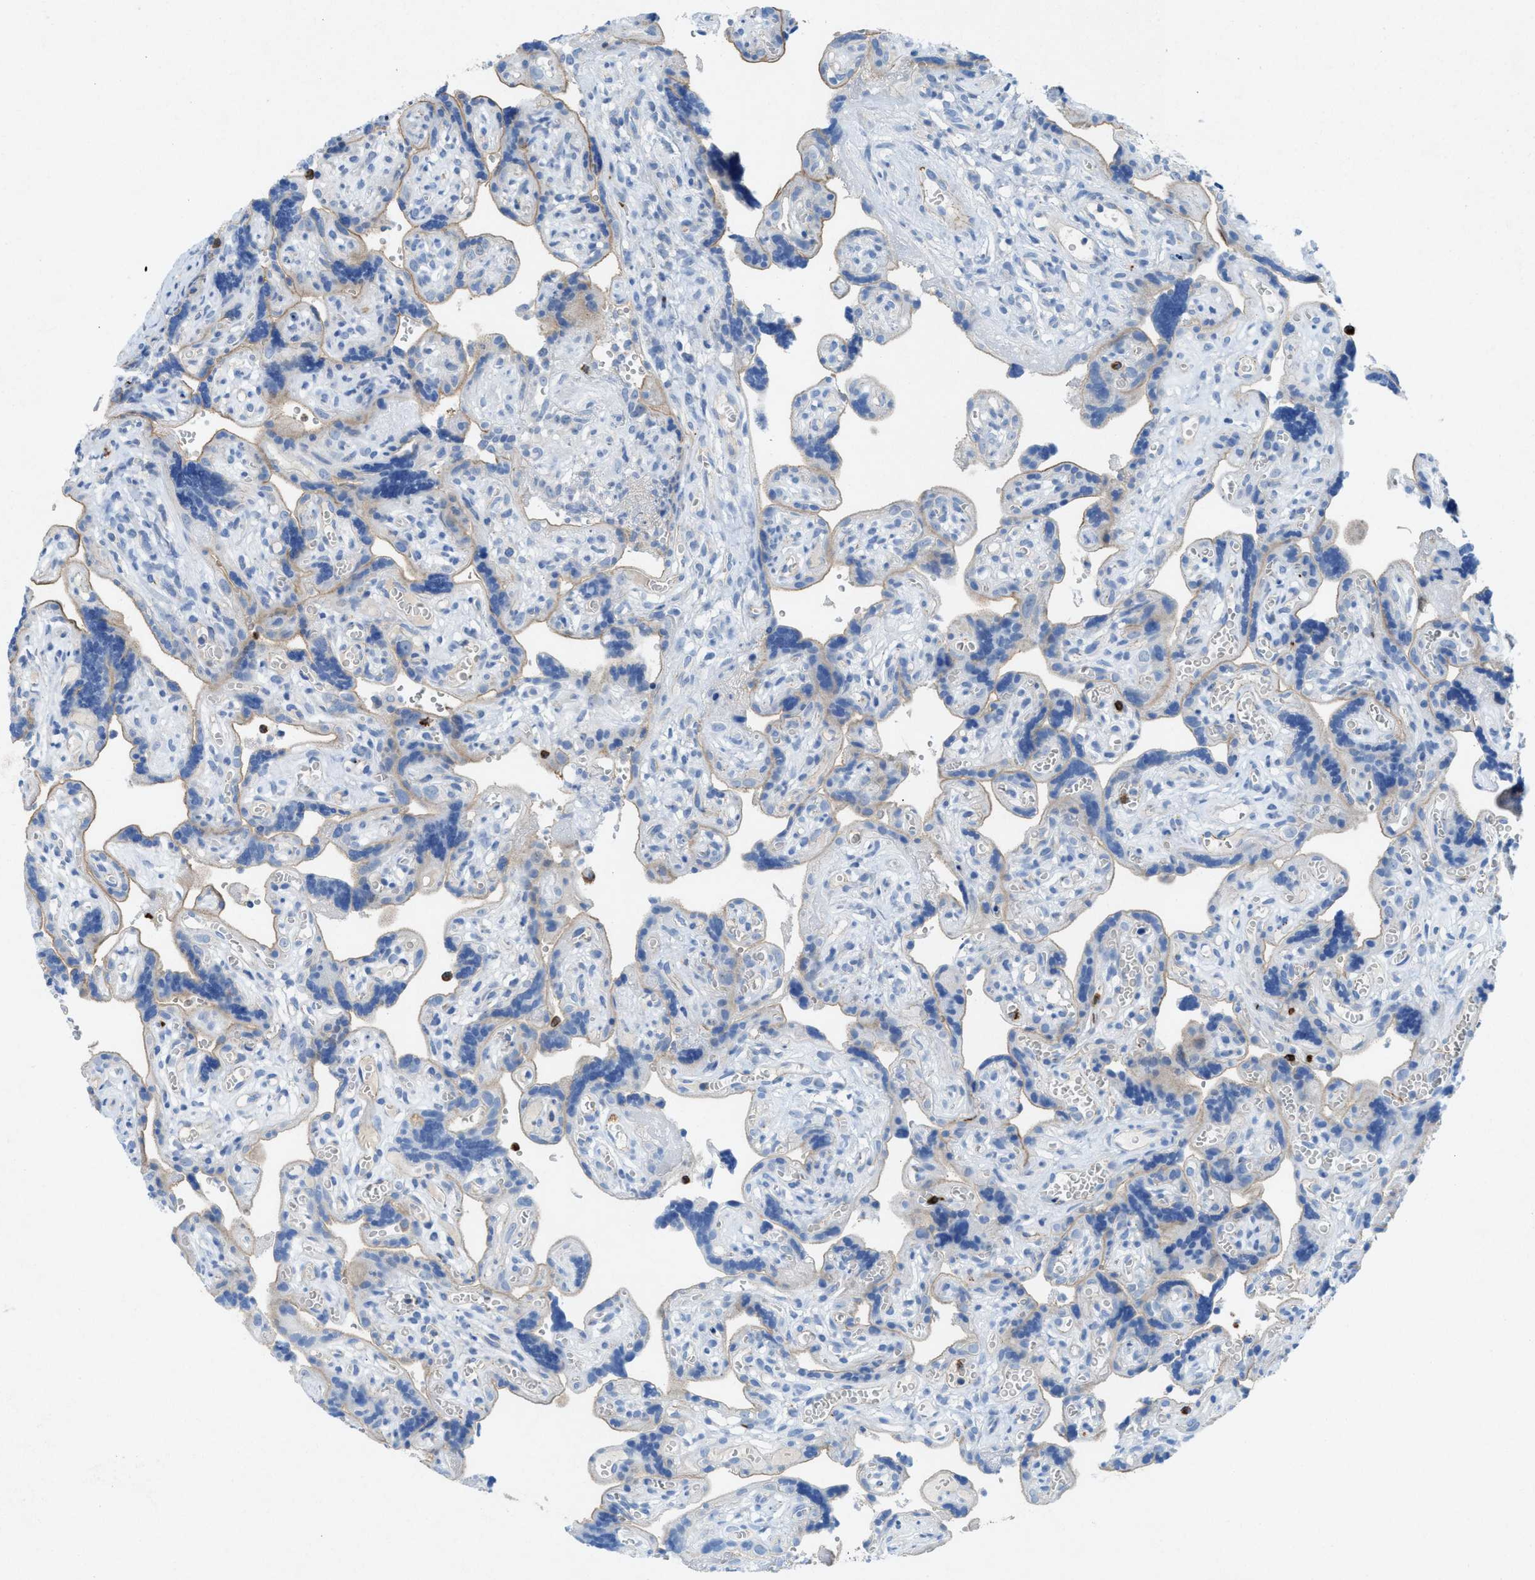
{"staining": {"intensity": "negative", "quantity": "none", "location": "none"}, "tissue": "placenta", "cell_type": "Decidual cells", "image_type": "normal", "snomed": [{"axis": "morphology", "description": "Normal tissue, NOS"}, {"axis": "topography", "description": "Placenta"}], "caption": "Decidual cells are negative for brown protein staining in unremarkable placenta. (DAB immunohistochemistry (IHC) visualized using brightfield microscopy, high magnification).", "gene": "CKLF", "patient": {"sex": "female", "age": 30}}